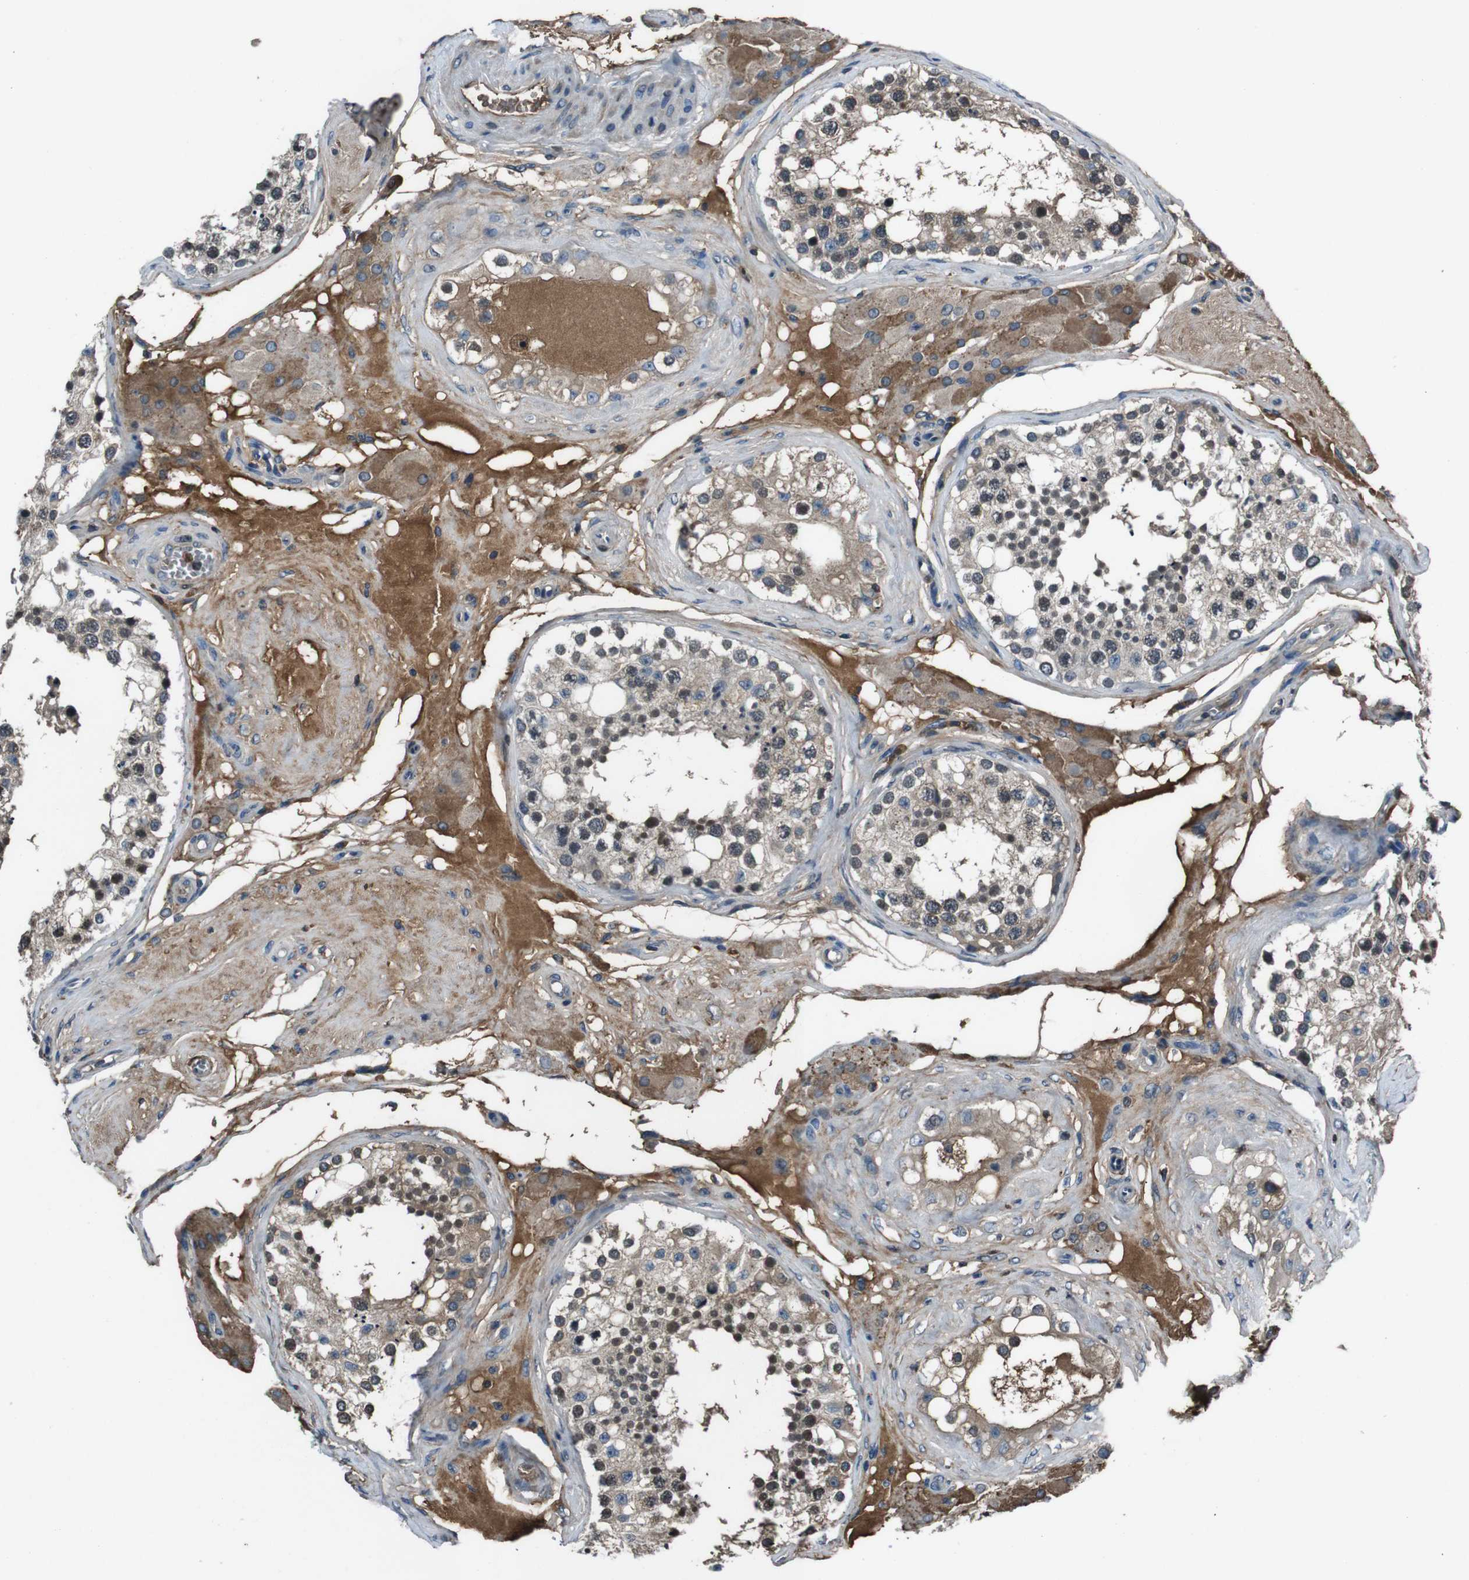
{"staining": {"intensity": "weak", "quantity": "25%-75%", "location": "cytoplasmic/membranous,nuclear"}, "tissue": "testis", "cell_type": "Cells in seminiferous ducts", "image_type": "normal", "snomed": [{"axis": "morphology", "description": "Normal tissue, NOS"}, {"axis": "topography", "description": "Testis"}], "caption": "The micrograph displays immunohistochemical staining of benign testis. There is weak cytoplasmic/membranous,nuclear staining is seen in about 25%-75% of cells in seminiferous ducts. Nuclei are stained in blue.", "gene": "UGT1A6", "patient": {"sex": "male", "age": 68}}